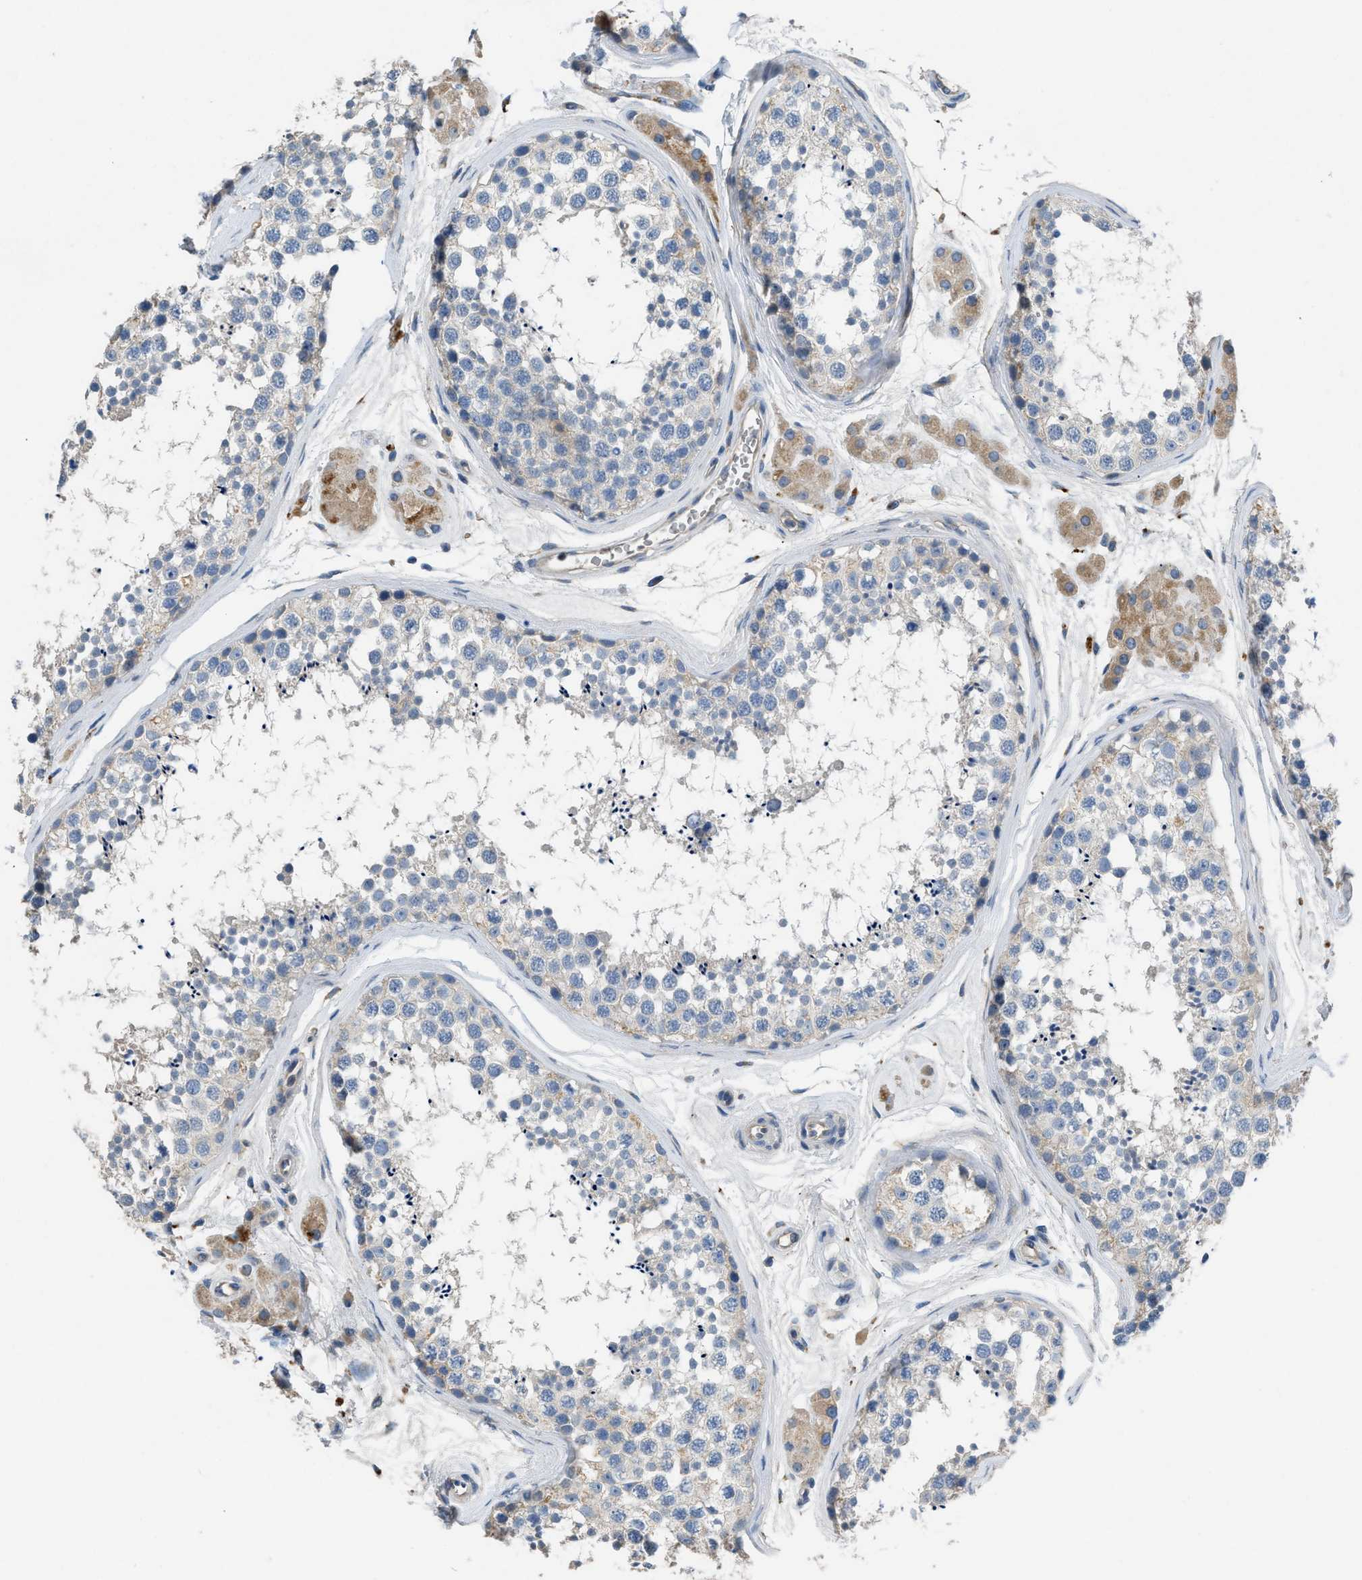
{"staining": {"intensity": "weak", "quantity": "25%-75%", "location": "cytoplasmic/membranous"}, "tissue": "testis", "cell_type": "Cells in seminiferous ducts", "image_type": "normal", "snomed": [{"axis": "morphology", "description": "Normal tissue, NOS"}, {"axis": "topography", "description": "Testis"}], "caption": "Cells in seminiferous ducts demonstrate low levels of weak cytoplasmic/membranous positivity in about 25%-75% of cells in normal human testis.", "gene": "GGCX", "patient": {"sex": "male", "age": 56}}